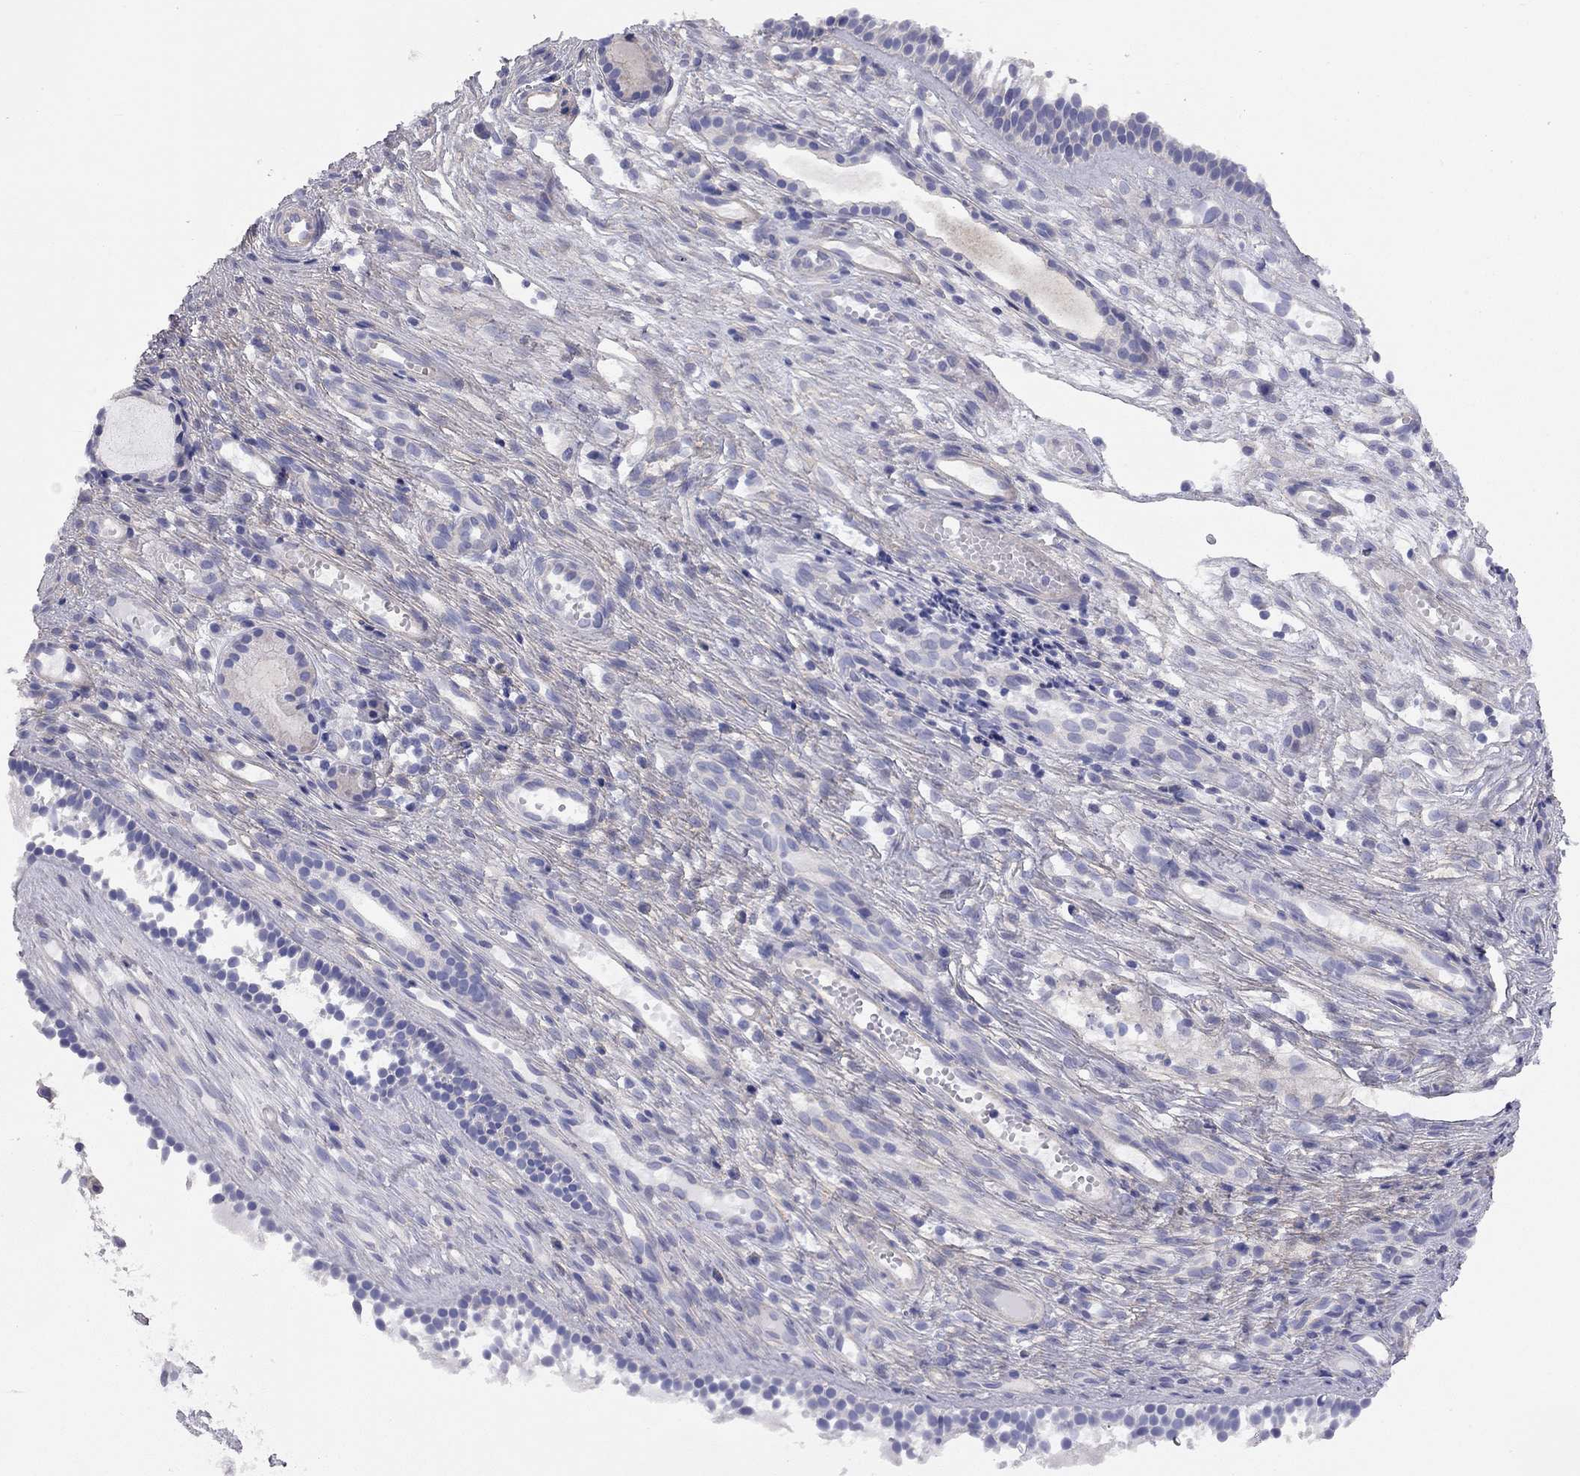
{"staining": {"intensity": "negative", "quantity": "none", "location": "none"}, "tissue": "nasopharynx", "cell_type": "Respiratory epithelial cells", "image_type": "normal", "snomed": [{"axis": "morphology", "description": "Normal tissue, NOS"}, {"axis": "topography", "description": "Nasopharynx"}], "caption": "Nasopharynx was stained to show a protein in brown. There is no significant staining in respiratory epithelial cells. (DAB (3,3'-diaminobenzidine) IHC visualized using brightfield microscopy, high magnification).", "gene": "GPRC5B", "patient": {"sex": "male", "age": 51}}